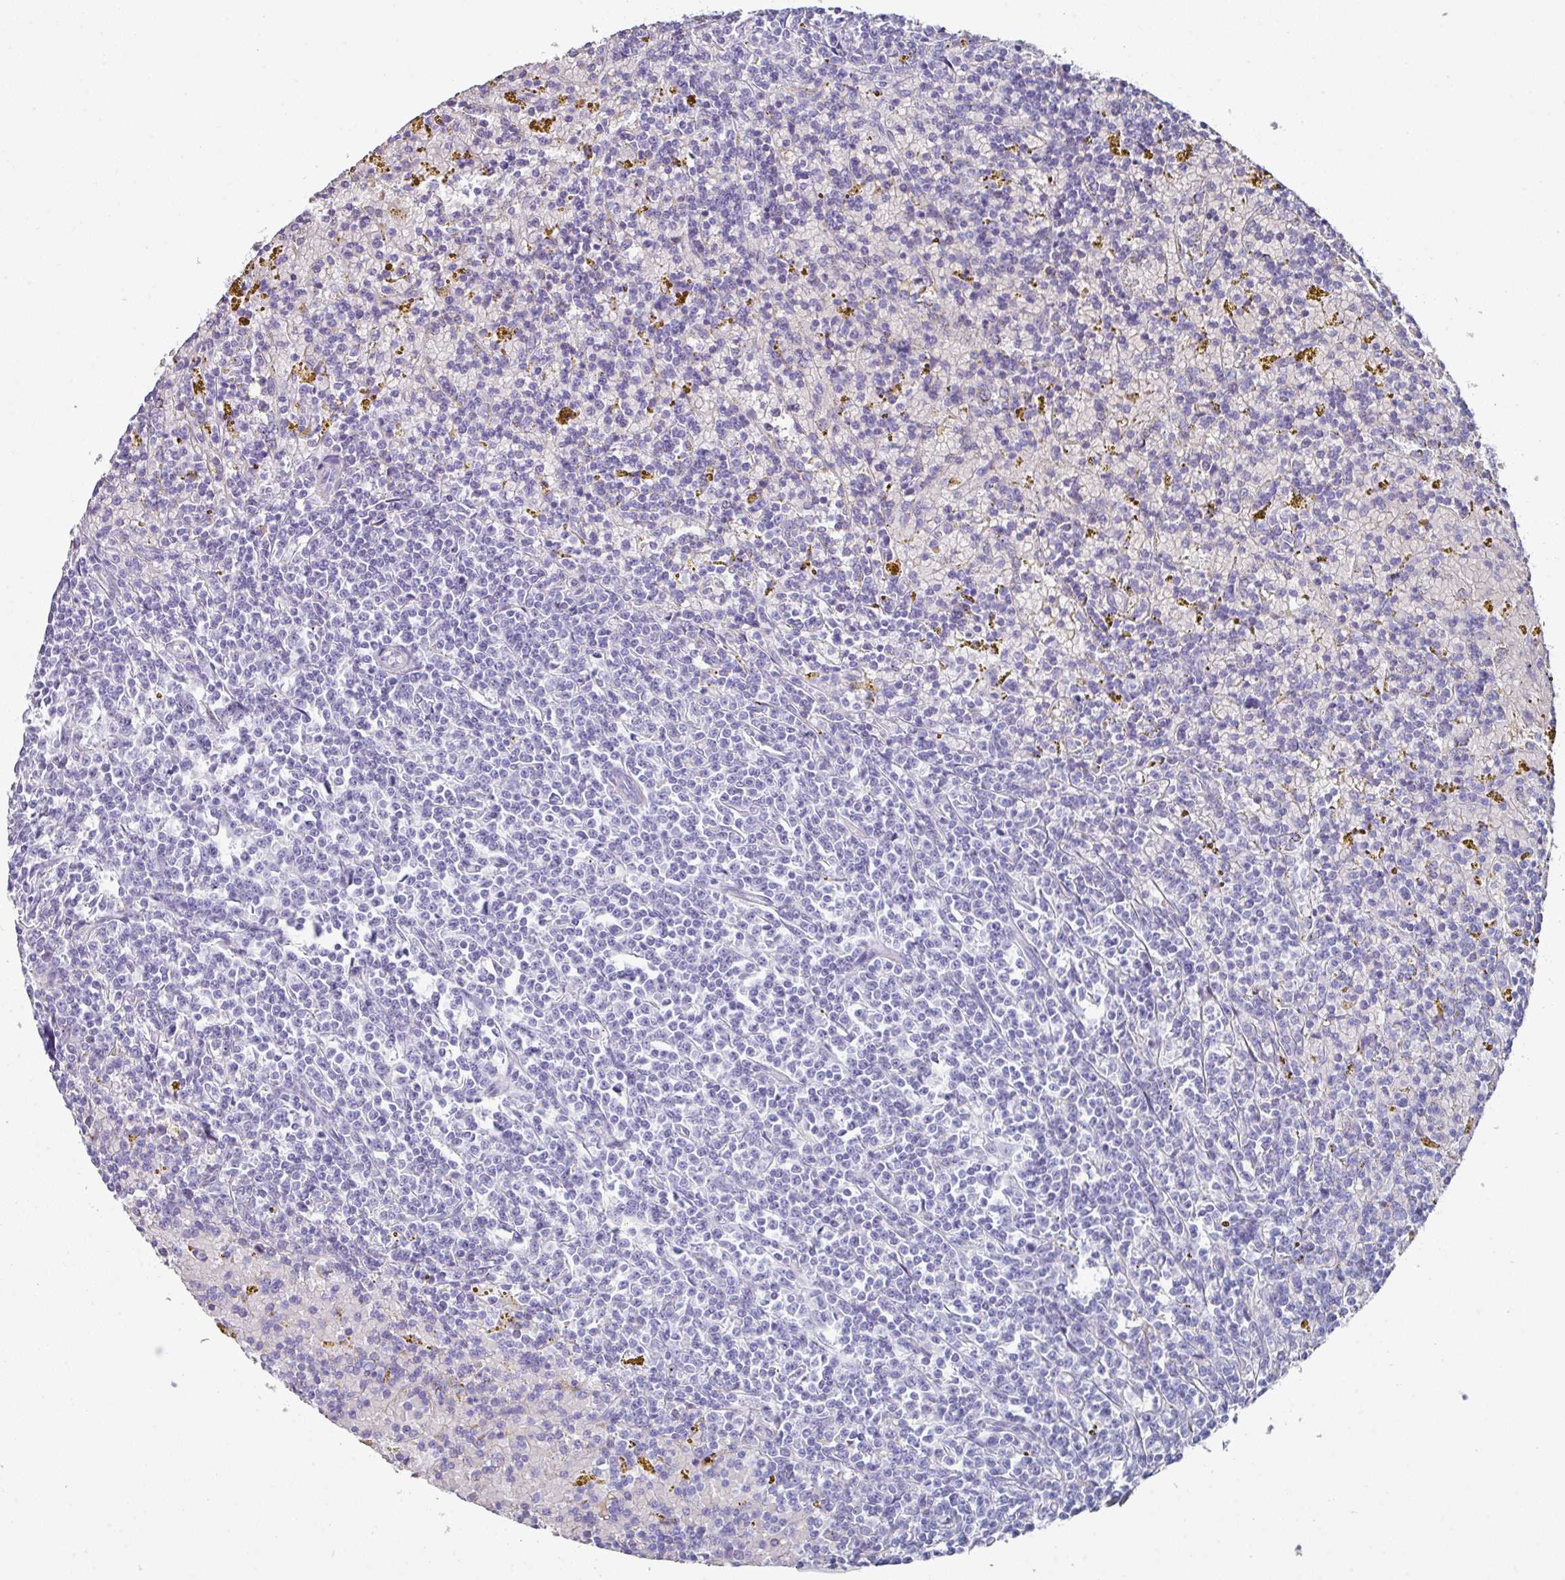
{"staining": {"intensity": "negative", "quantity": "none", "location": "none"}, "tissue": "lymphoma", "cell_type": "Tumor cells", "image_type": "cancer", "snomed": [{"axis": "morphology", "description": "Malignant lymphoma, non-Hodgkin's type, Low grade"}, {"axis": "topography", "description": "Spleen"}, {"axis": "topography", "description": "Lymph node"}], "caption": "IHC photomicrograph of human lymphoma stained for a protein (brown), which reveals no positivity in tumor cells.", "gene": "PEX10", "patient": {"sex": "female", "age": 66}}